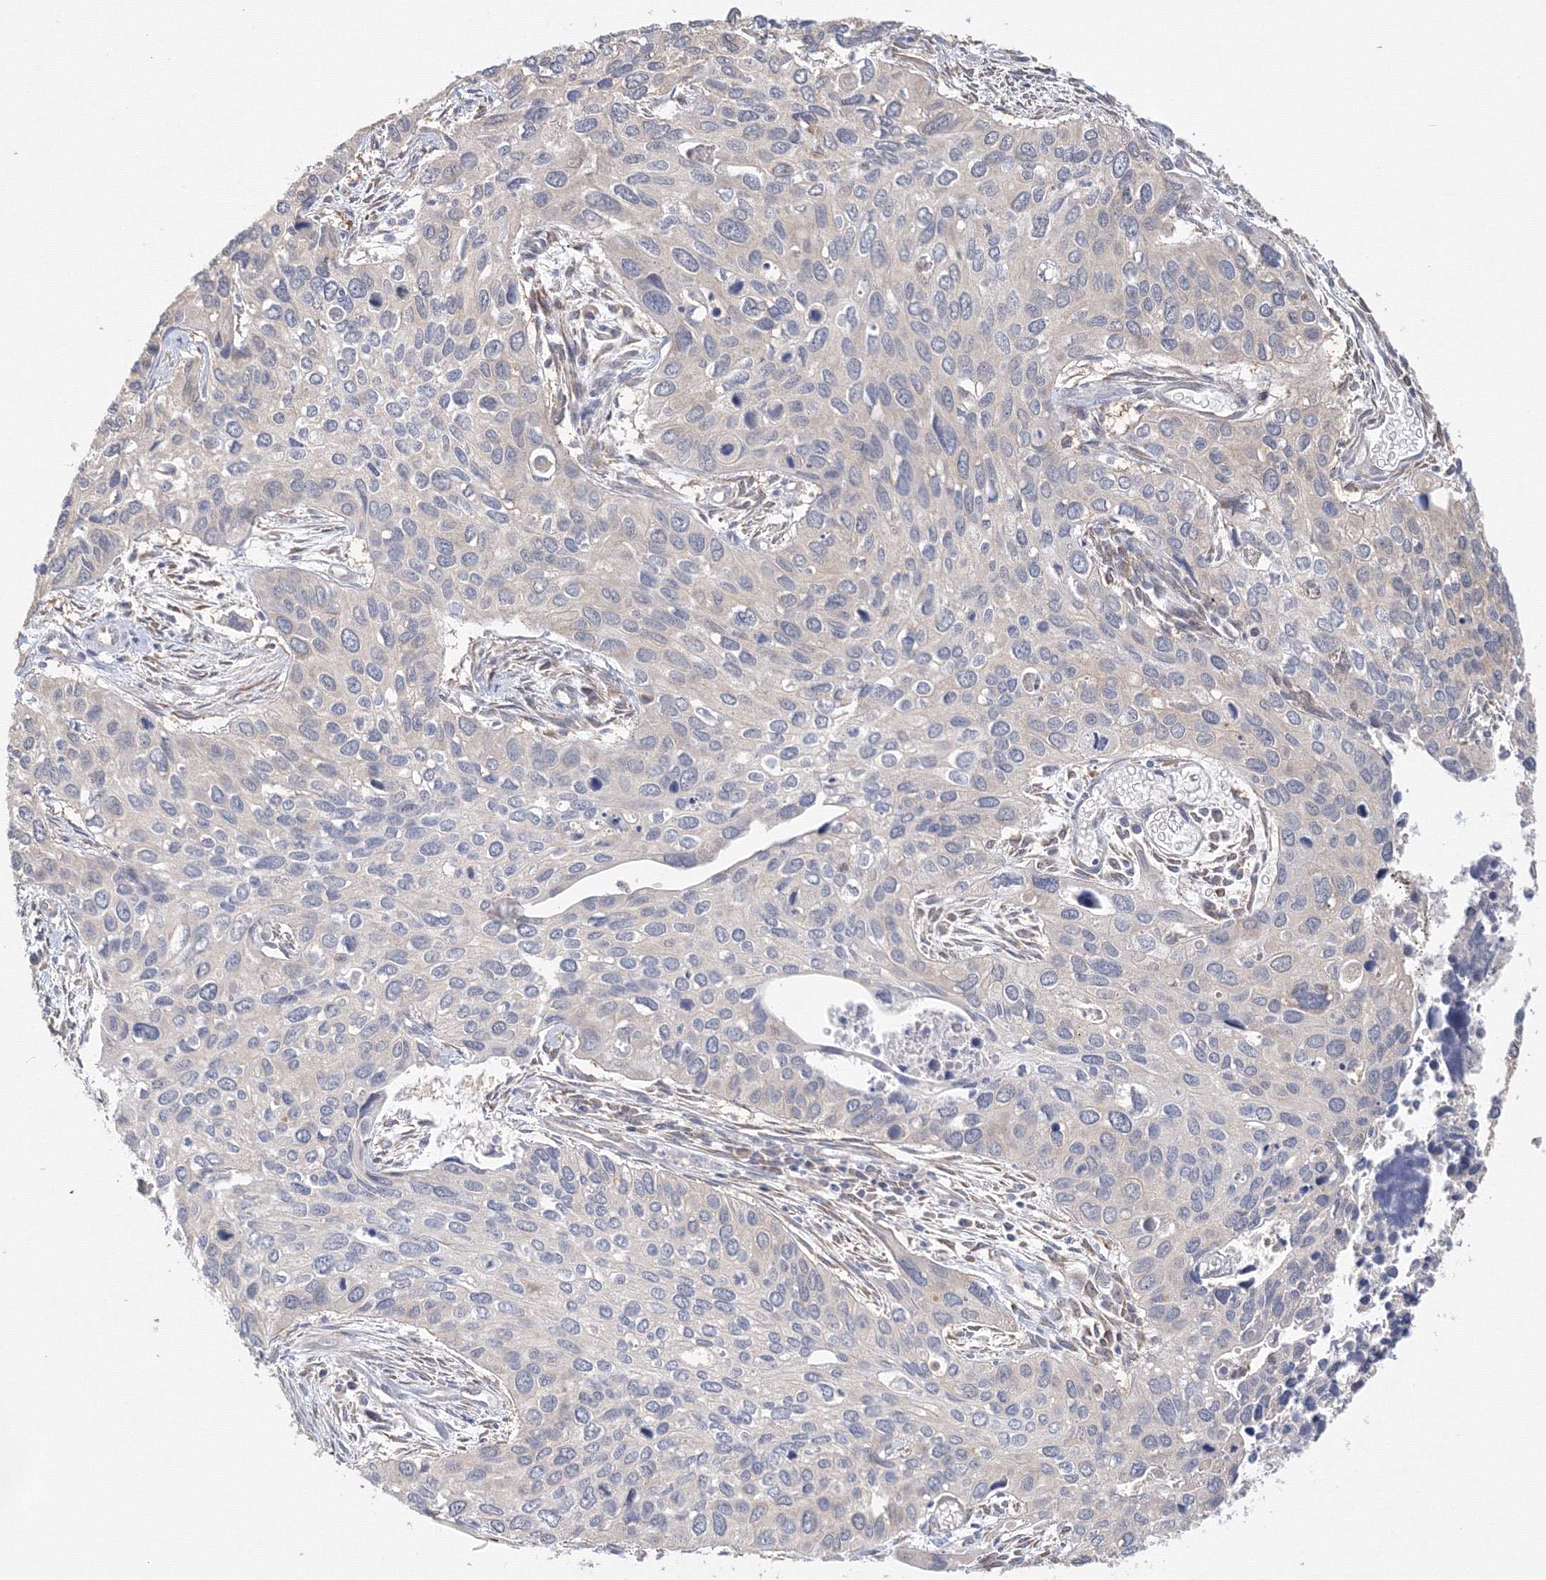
{"staining": {"intensity": "negative", "quantity": "none", "location": "none"}, "tissue": "cervical cancer", "cell_type": "Tumor cells", "image_type": "cancer", "snomed": [{"axis": "morphology", "description": "Squamous cell carcinoma, NOS"}, {"axis": "topography", "description": "Cervix"}], "caption": "A photomicrograph of squamous cell carcinoma (cervical) stained for a protein reveals no brown staining in tumor cells.", "gene": "DHRS12", "patient": {"sex": "female", "age": 55}}